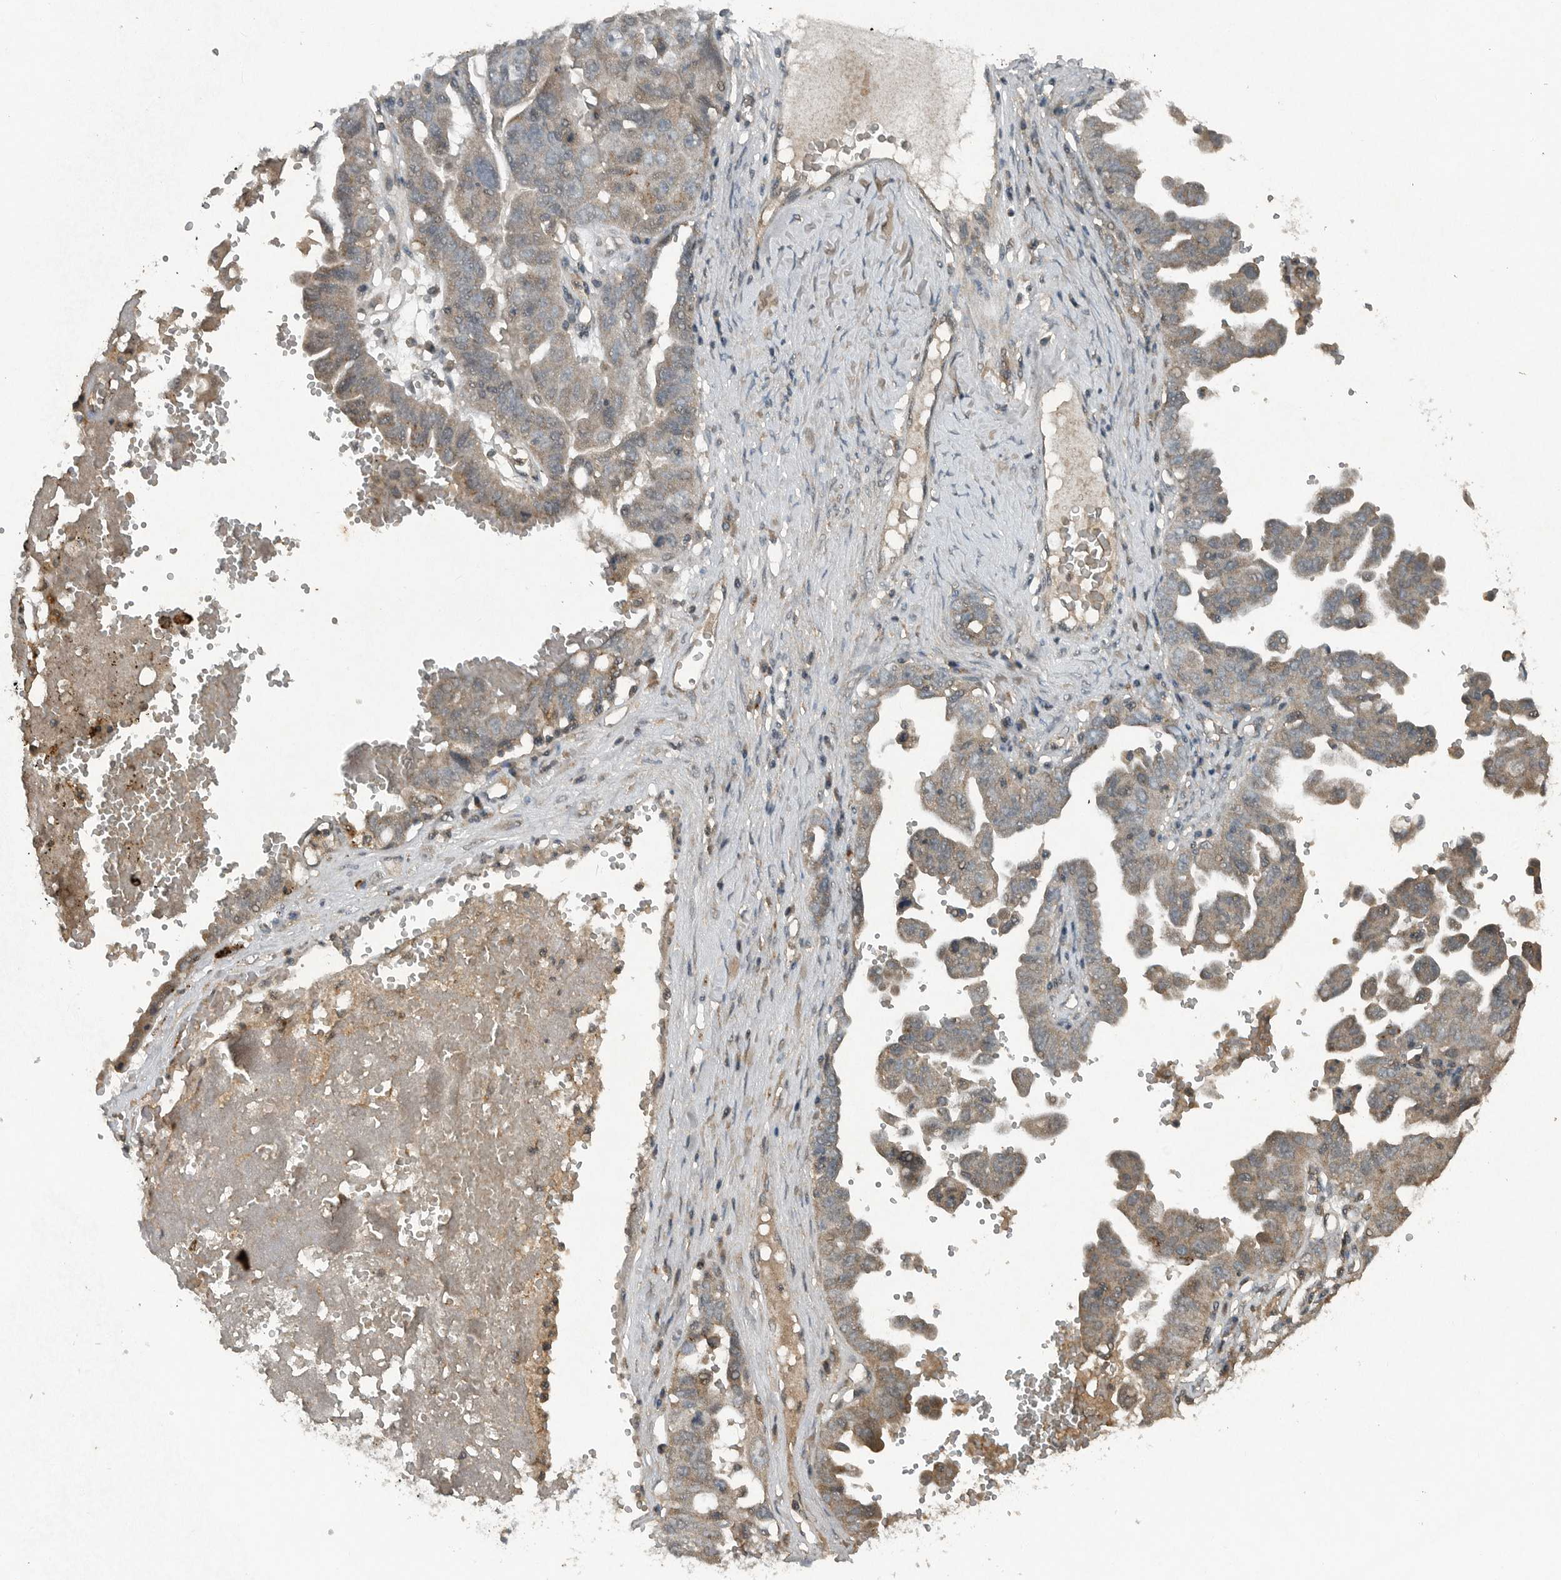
{"staining": {"intensity": "weak", "quantity": ">75%", "location": "cytoplasmic/membranous"}, "tissue": "ovarian cancer", "cell_type": "Tumor cells", "image_type": "cancer", "snomed": [{"axis": "morphology", "description": "Carcinoma, endometroid"}, {"axis": "topography", "description": "Ovary"}], "caption": "Tumor cells display weak cytoplasmic/membranous expression in approximately >75% of cells in ovarian cancer (endometroid carcinoma).", "gene": "IL6ST", "patient": {"sex": "female", "age": 62}}